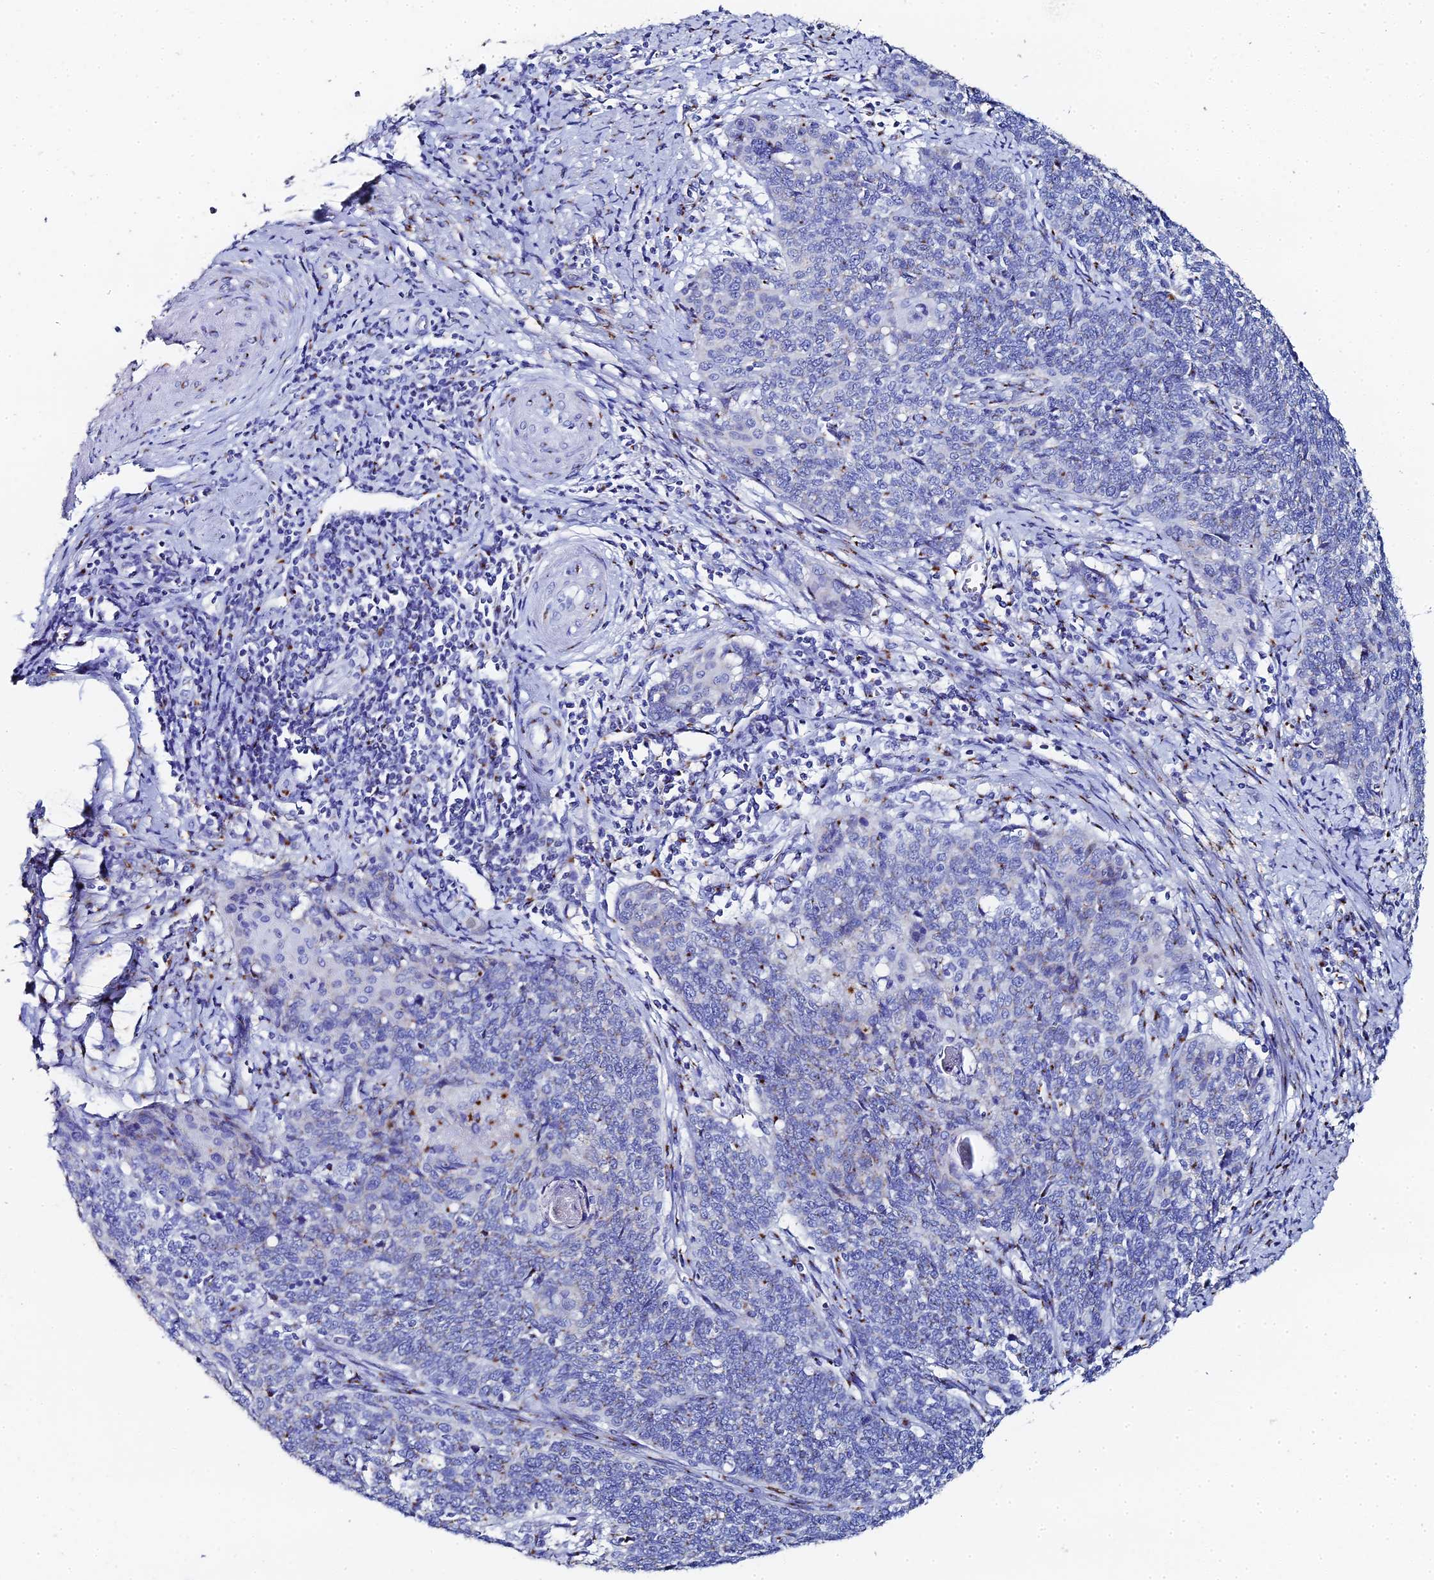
{"staining": {"intensity": "weak", "quantity": "<25%", "location": "cytoplasmic/membranous"}, "tissue": "cervical cancer", "cell_type": "Tumor cells", "image_type": "cancer", "snomed": [{"axis": "morphology", "description": "Squamous cell carcinoma, NOS"}, {"axis": "topography", "description": "Cervix"}], "caption": "The image displays no significant expression in tumor cells of cervical squamous cell carcinoma.", "gene": "ENSG00000268674", "patient": {"sex": "female", "age": 39}}